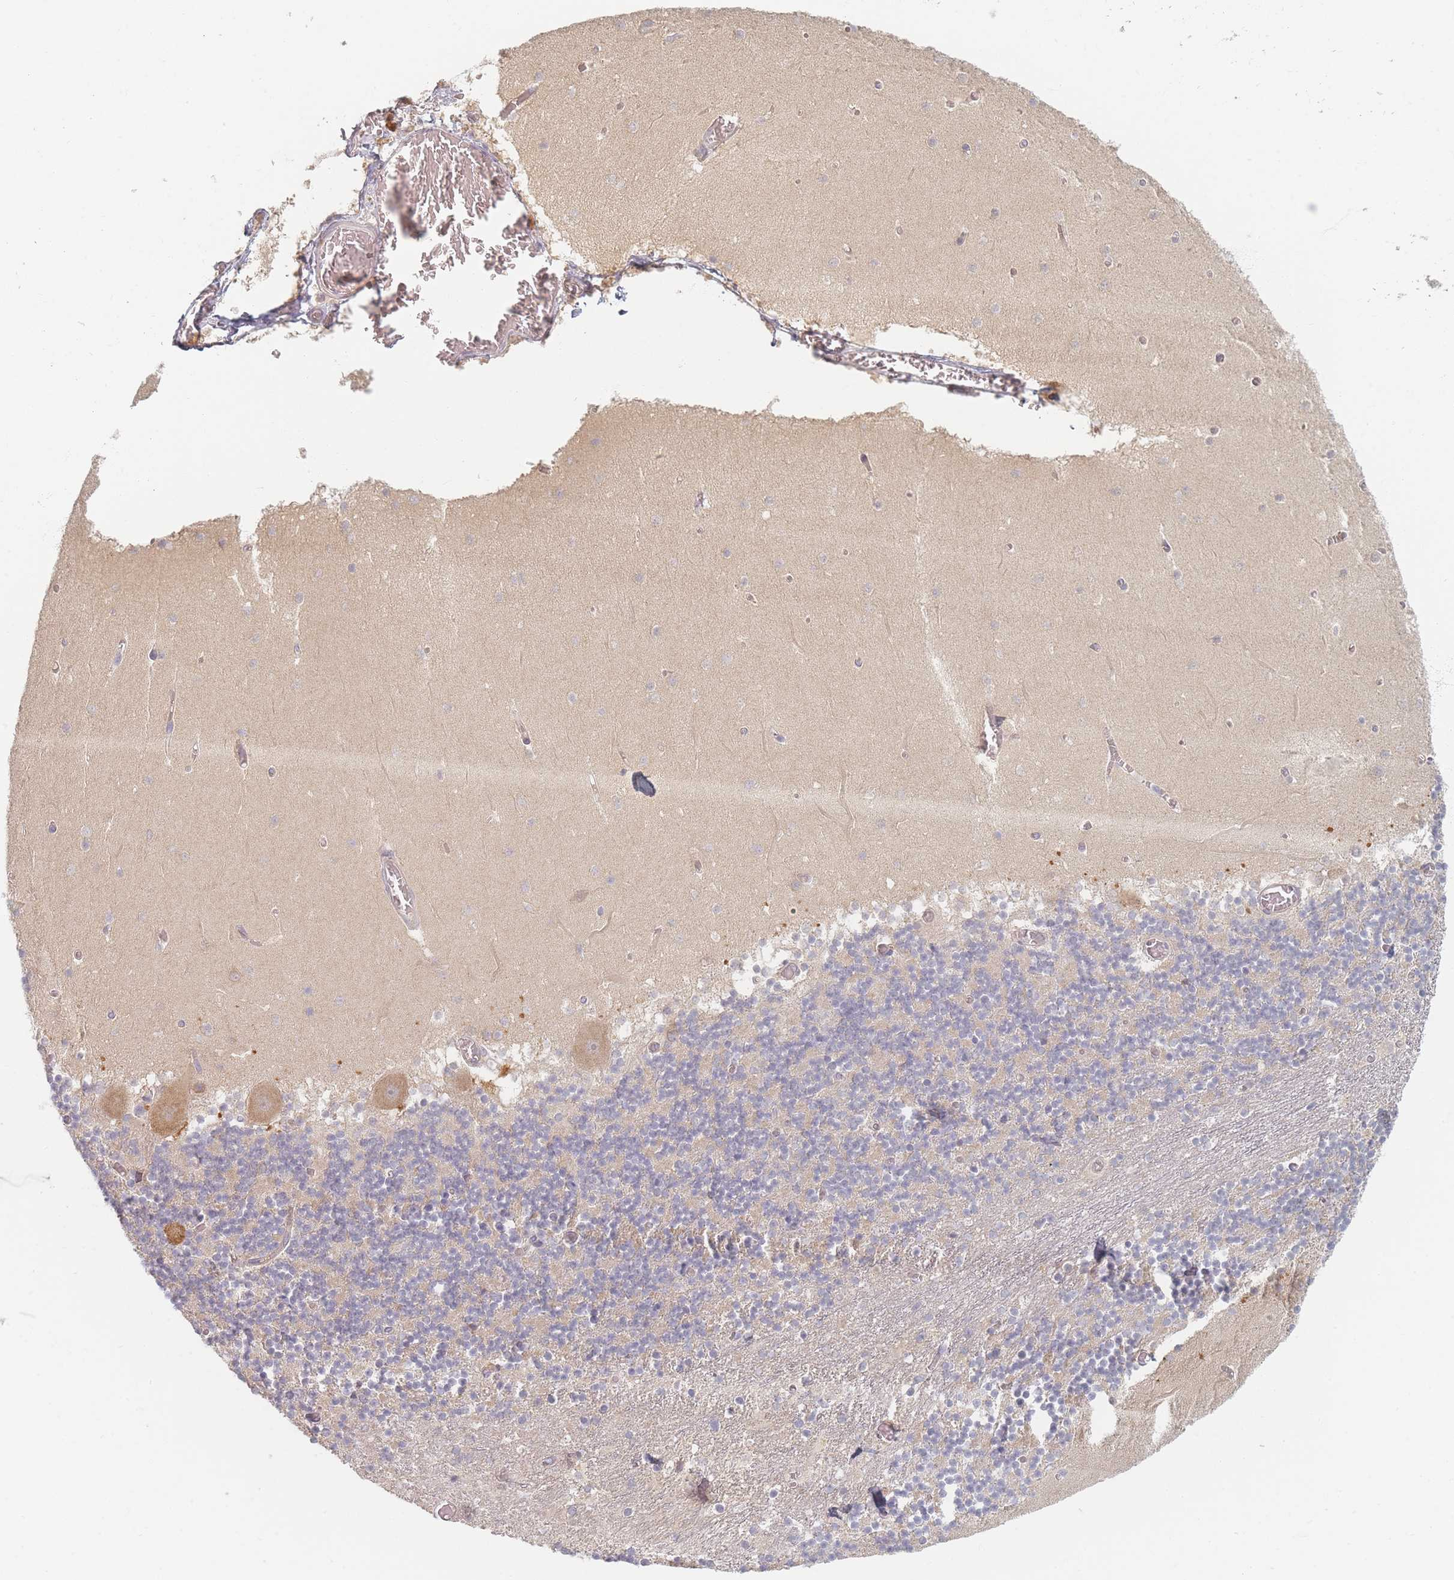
{"staining": {"intensity": "moderate", "quantity": "<25%", "location": "cytoplasmic/membranous"}, "tissue": "cerebellum", "cell_type": "Cells in granular layer", "image_type": "normal", "snomed": [{"axis": "morphology", "description": "Normal tissue, NOS"}, {"axis": "topography", "description": "Cerebellum"}], "caption": "Moderate cytoplasmic/membranous positivity for a protein is present in approximately <25% of cells in granular layer of normal cerebellum using IHC.", "gene": "SLC35F3", "patient": {"sex": "female", "age": 28}}